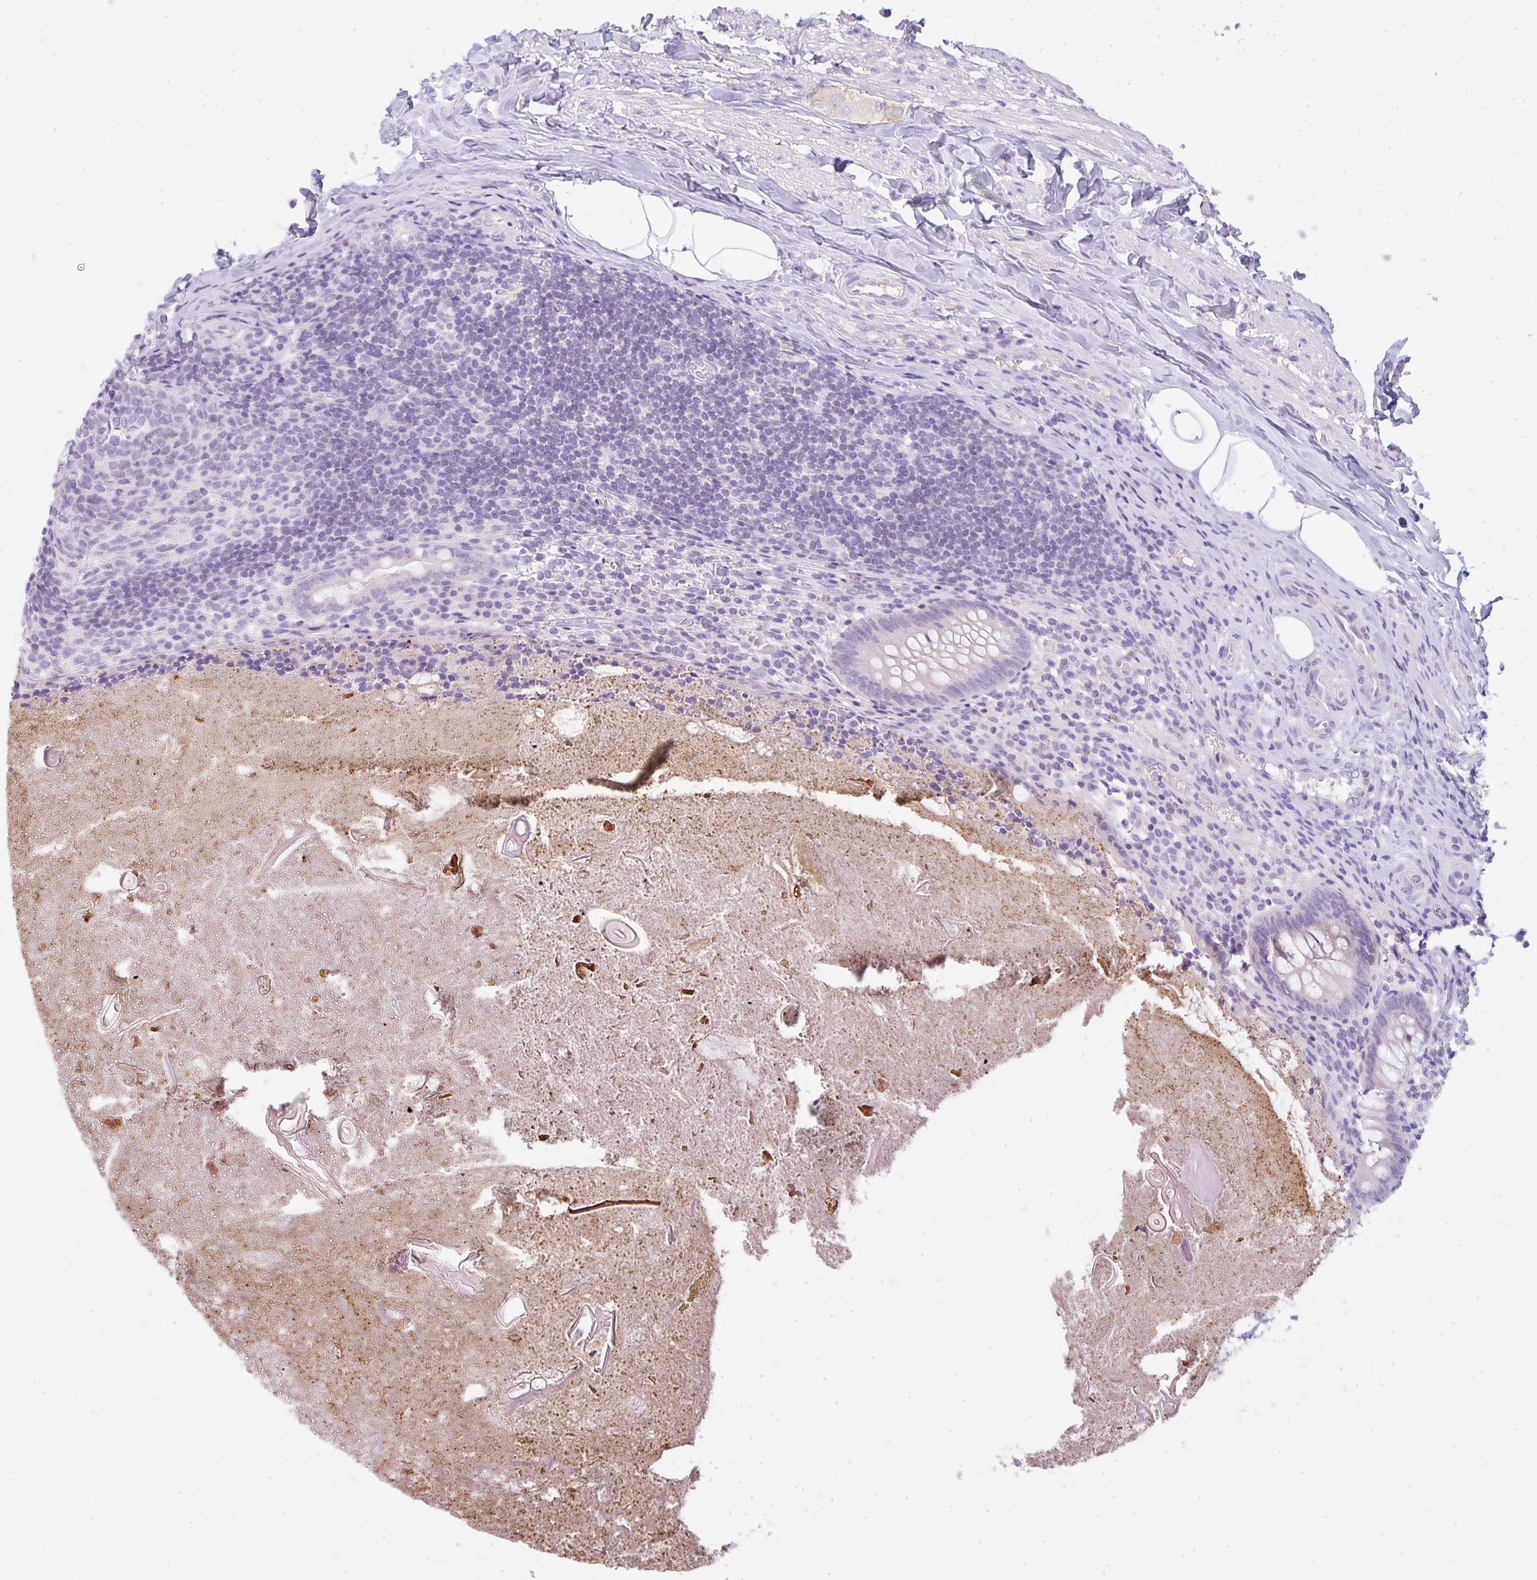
{"staining": {"intensity": "weak", "quantity": "25%-75%", "location": "cytoplasmic/membranous"}, "tissue": "appendix", "cell_type": "Glandular cells", "image_type": "normal", "snomed": [{"axis": "morphology", "description": "Normal tissue, NOS"}, {"axis": "topography", "description": "Appendix"}], "caption": "DAB (3,3'-diaminobenzidine) immunohistochemical staining of unremarkable appendix shows weak cytoplasmic/membranous protein expression in approximately 25%-75% of glandular cells. (Brightfield microscopy of DAB IHC at high magnification).", "gene": "LPAR4", "patient": {"sex": "female", "age": 17}}